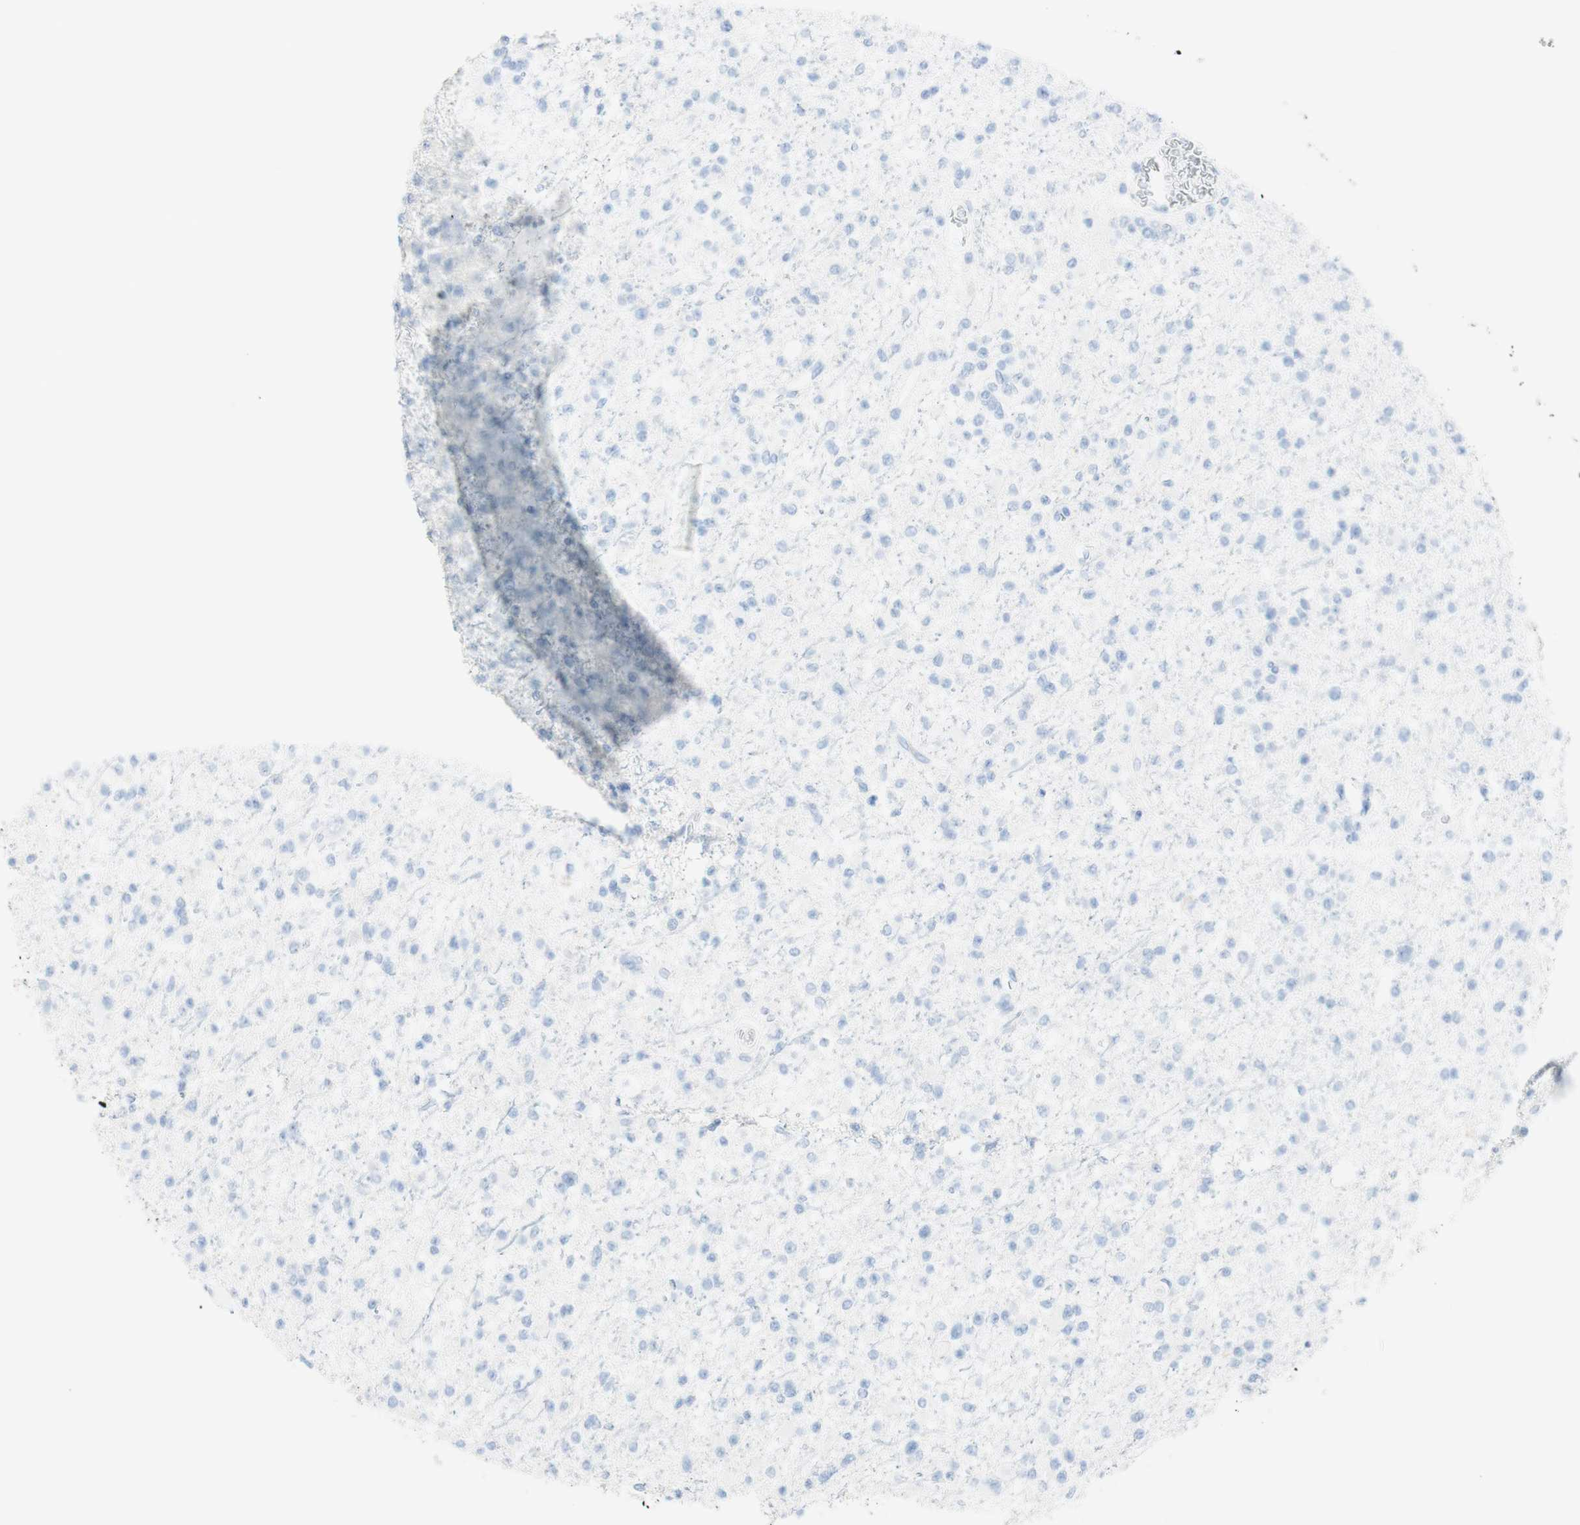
{"staining": {"intensity": "negative", "quantity": "none", "location": "none"}, "tissue": "glioma", "cell_type": "Tumor cells", "image_type": "cancer", "snomed": [{"axis": "morphology", "description": "Glioma, malignant, Low grade"}, {"axis": "topography", "description": "Brain"}], "caption": "High power microscopy micrograph of an immunohistochemistry (IHC) photomicrograph of glioma, revealing no significant positivity in tumor cells. (DAB (3,3'-diaminobenzidine) immunohistochemistry visualized using brightfield microscopy, high magnification).", "gene": "TPO", "patient": {"sex": "female", "age": 22}}